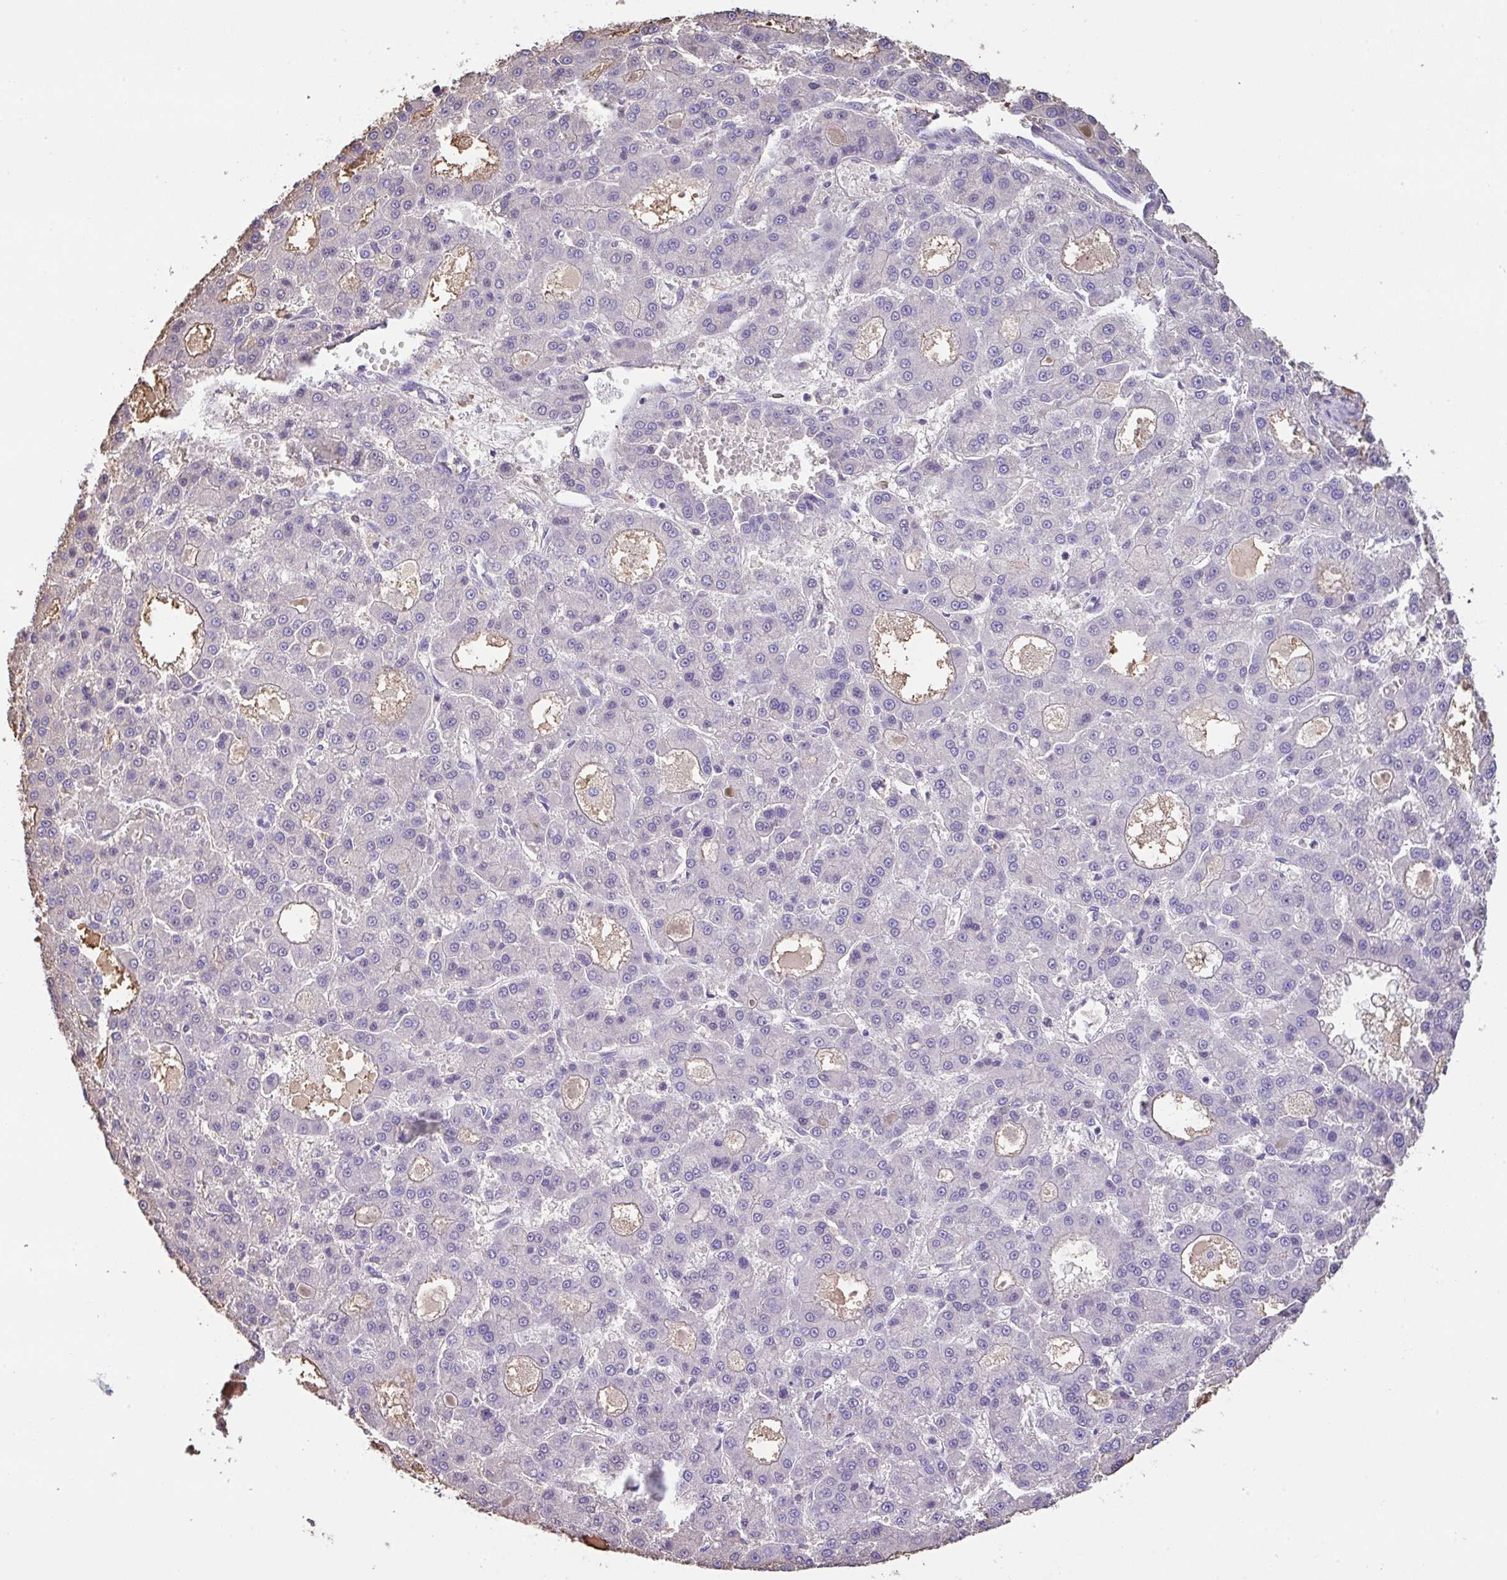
{"staining": {"intensity": "negative", "quantity": "none", "location": "none"}, "tissue": "liver cancer", "cell_type": "Tumor cells", "image_type": "cancer", "snomed": [{"axis": "morphology", "description": "Carcinoma, Hepatocellular, NOS"}, {"axis": "topography", "description": "Liver"}], "caption": "This is an immunohistochemistry (IHC) image of liver hepatocellular carcinoma. There is no staining in tumor cells.", "gene": "HOXC12", "patient": {"sex": "male", "age": 70}}